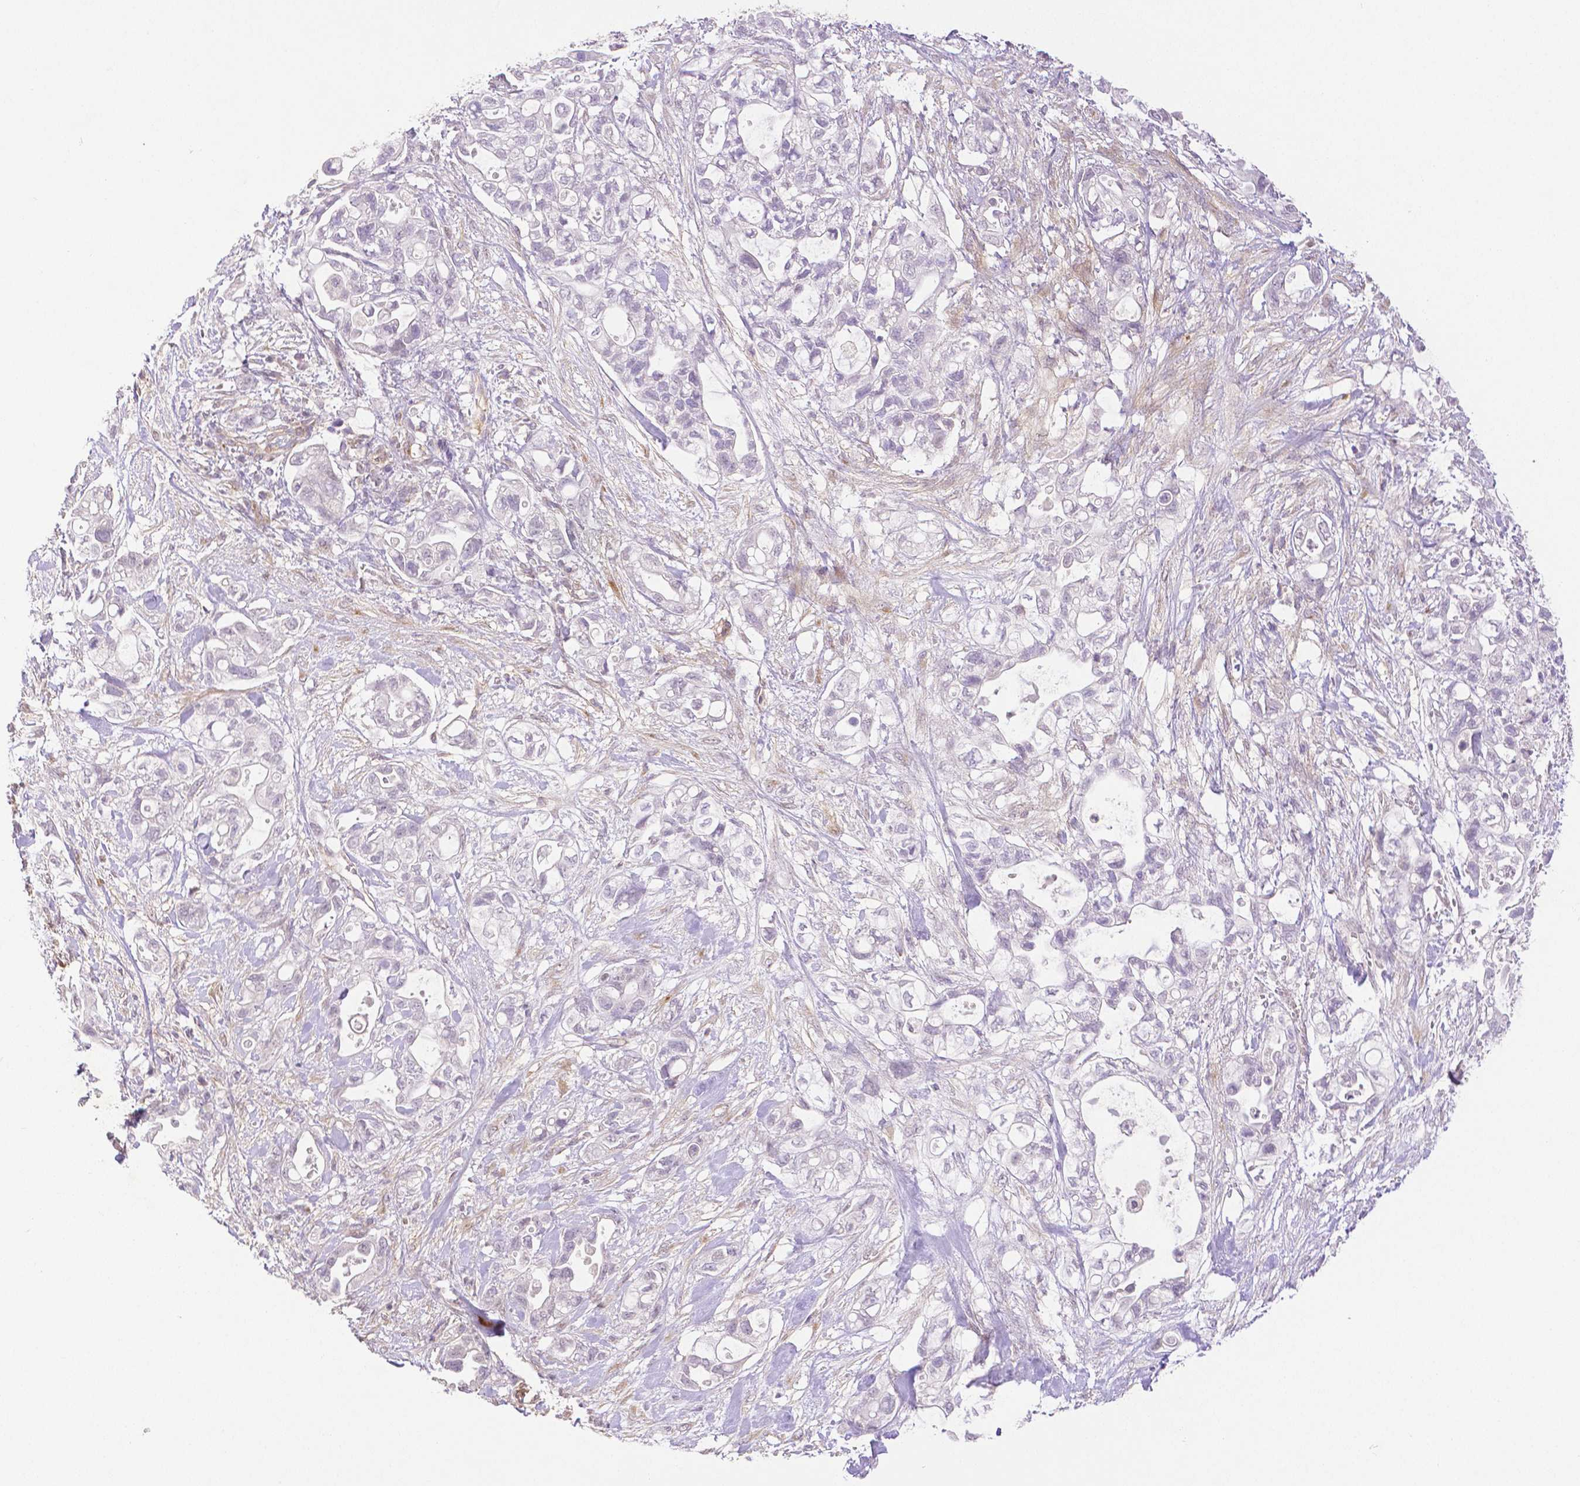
{"staining": {"intensity": "negative", "quantity": "none", "location": "none"}, "tissue": "pancreatic cancer", "cell_type": "Tumor cells", "image_type": "cancer", "snomed": [{"axis": "morphology", "description": "Adenocarcinoma, NOS"}, {"axis": "topography", "description": "Pancreas"}], "caption": "Immunohistochemistry (IHC) image of human pancreatic cancer stained for a protein (brown), which displays no positivity in tumor cells.", "gene": "THY1", "patient": {"sex": "female", "age": 72}}